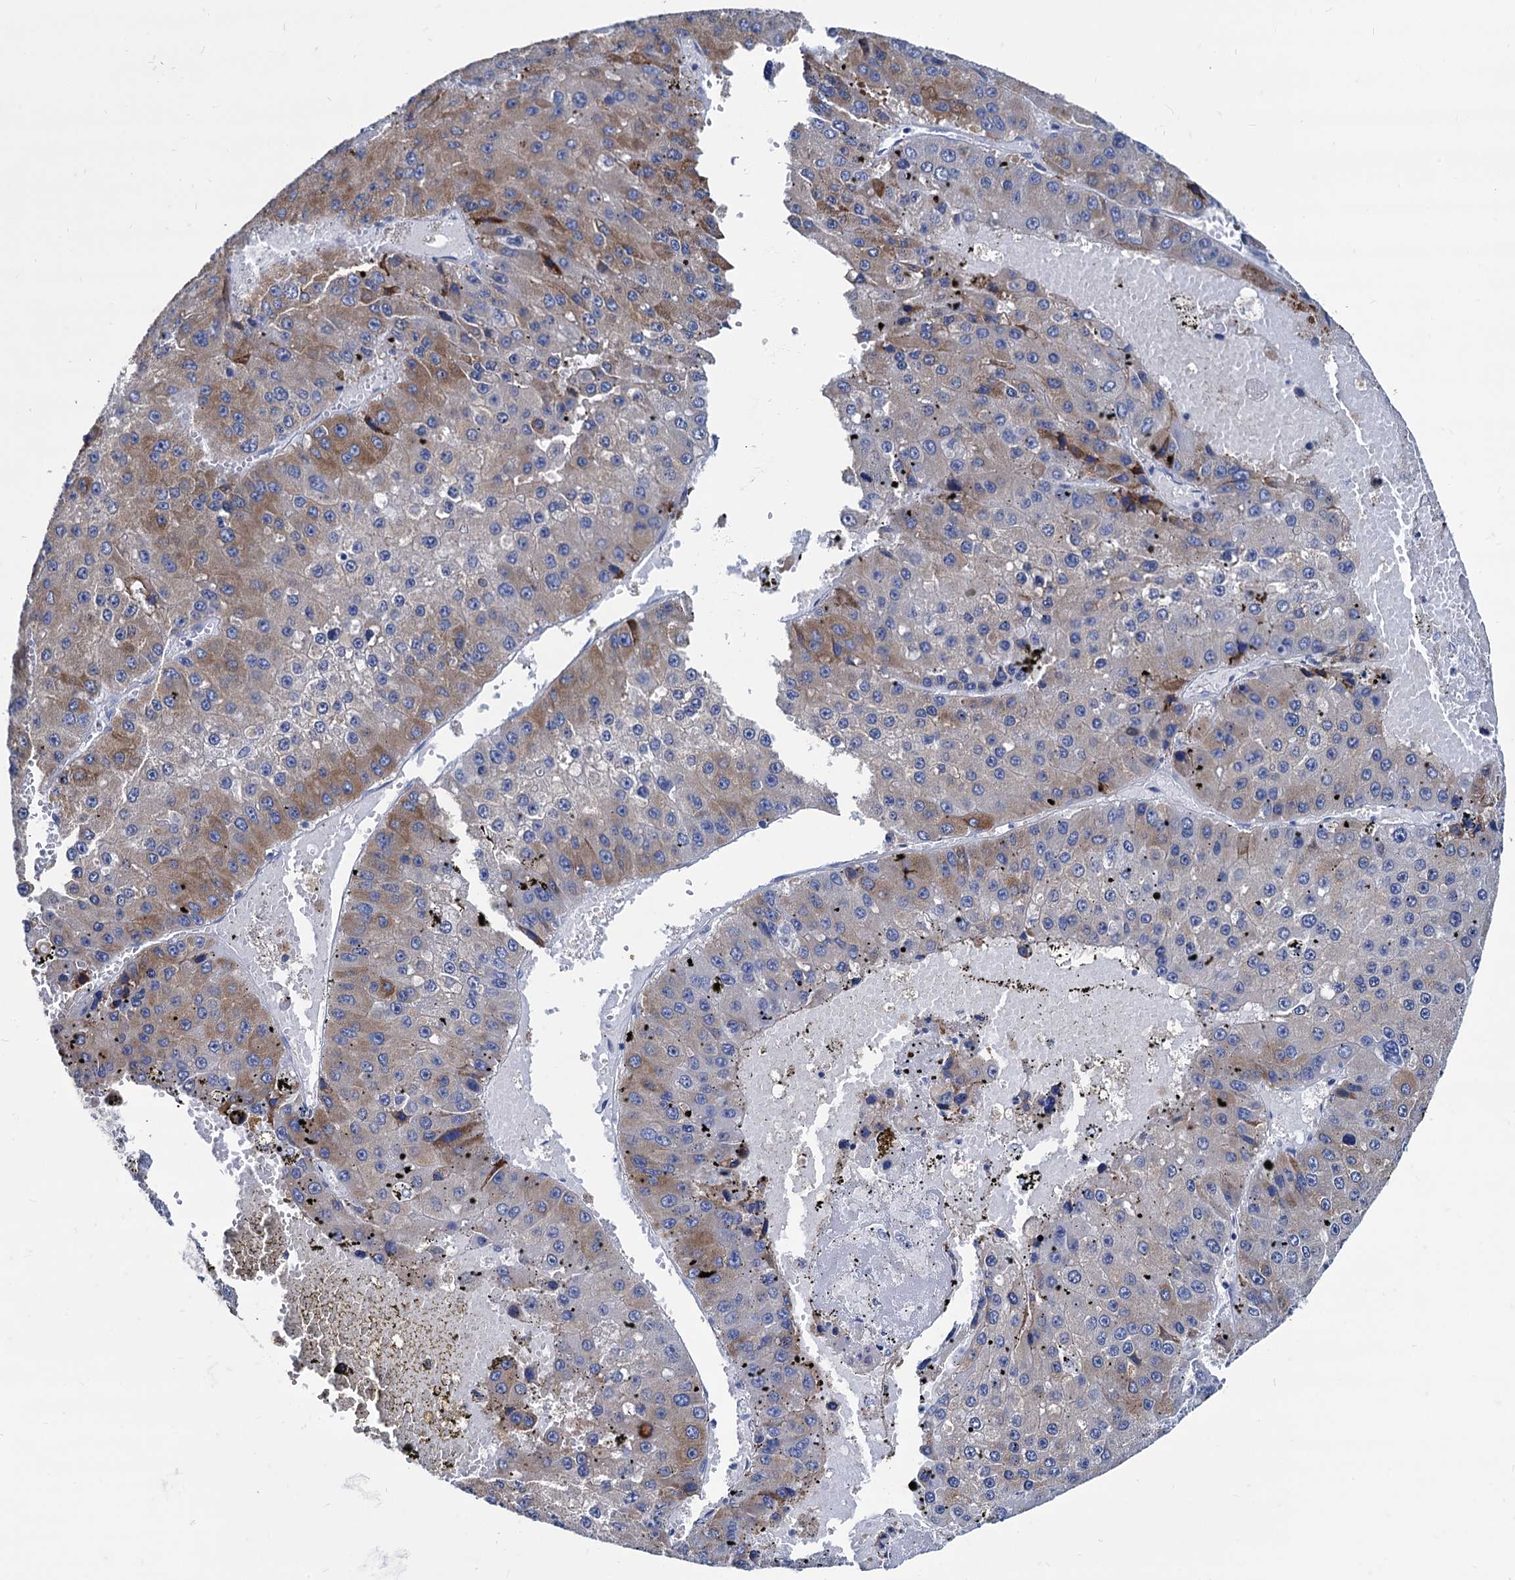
{"staining": {"intensity": "moderate", "quantity": "<25%", "location": "cytoplasmic/membranous"}, "tissue": "liver cancer", "cell_type": "Tumor cells", "image_type": "cancer", "snomed": [{"axis": "morphology", "description": "Carcinoma, Hepatocellular, NOS"}, {"axis": "topography", "description": "Liver"}], "caption": "Immunohistochemical staining of hepatocellular carcinoma (liver) reveals moderate cytoplasmic/membranous protein staining in approximately <25% of tumor cells. (DAB = brown stain, brightfield microscopy at high magnification).", "gene": "FOXR2", "patient": {"sex": "female", "age": 73}}